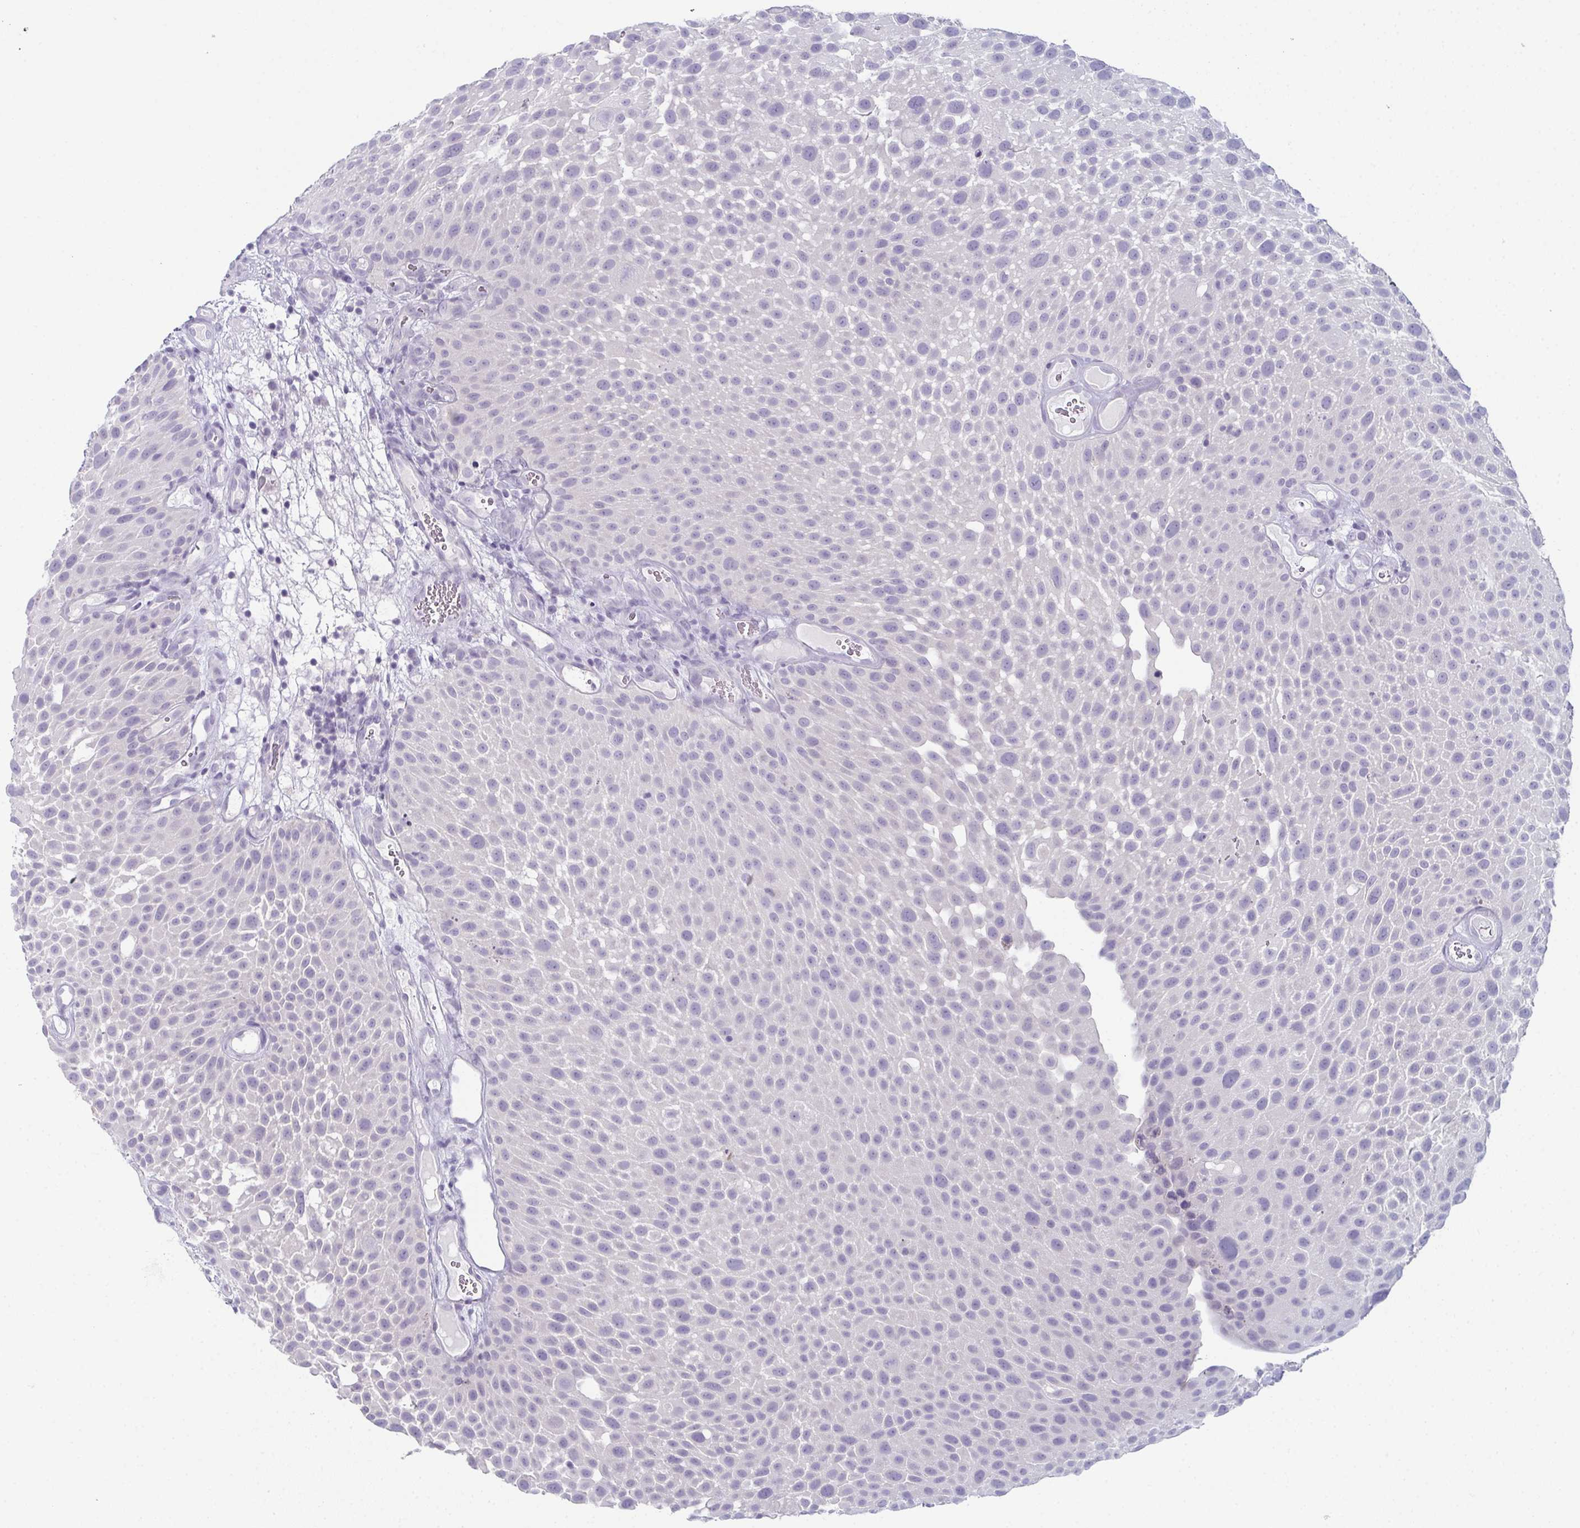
{"staining": {"intensity": "negative", "quantity": "none", "location": "none"}, "tissue": "urothelial cancer", "cell_type": "Tumor cells", "image_type": "cancer", "snomed": [{"axis": "morphology", "description": "Urothelial carcinoma, Low grade"}, {"axis": "topography", "description": "Urinary bladder"}], "caption": "Protein analysis of urothelial carcinoma (low-grade) demonstrates no significant expression in tumor cells. (DAB immunohistochemistry (IHC) with hematoxylin counter stain).", "gene": "ENKUR", "patient": {"sex": "male", "age": 72}}